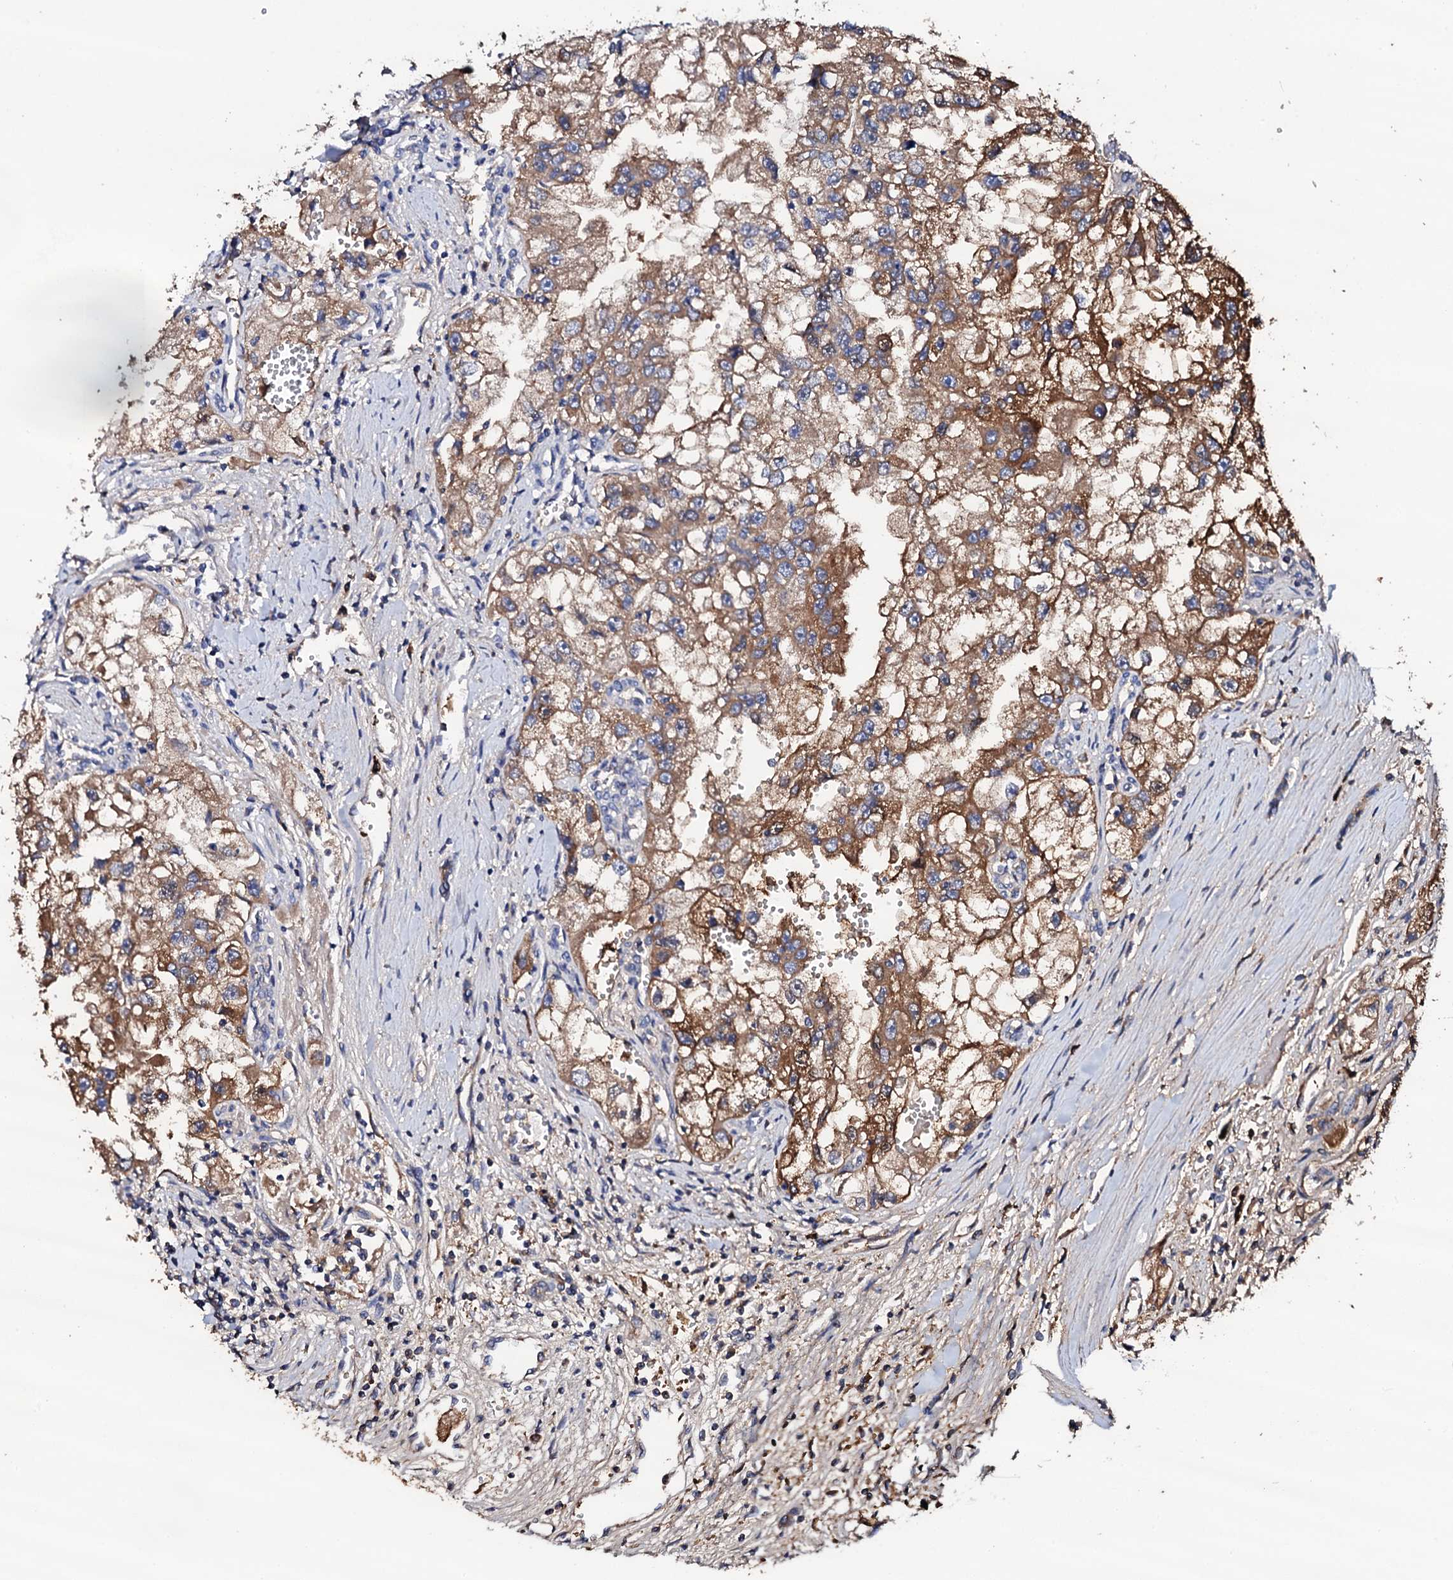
{"staining": {"intensity": "moderate", "quantity": ">75%", "location": "cytoplasmic/membranous"}, "tissue": "renal cancer", "cell_type": "Tumor cells", "image_type": "cancer", "snomed": [{"axis": "morphology", "description": "Adenocarcinoma, NOS"}, {"axis": "topography", "description": "Kidney"}], "caption": "Renal cancer stained with DAB (3,3'-diaminobenzidine) IHC displays medium levels of moderate cytoplasmic/membranous expression in about >75% of tumor cells.", "gene": "TCAF2", "patient": {"sex": "male", "age": 63}}